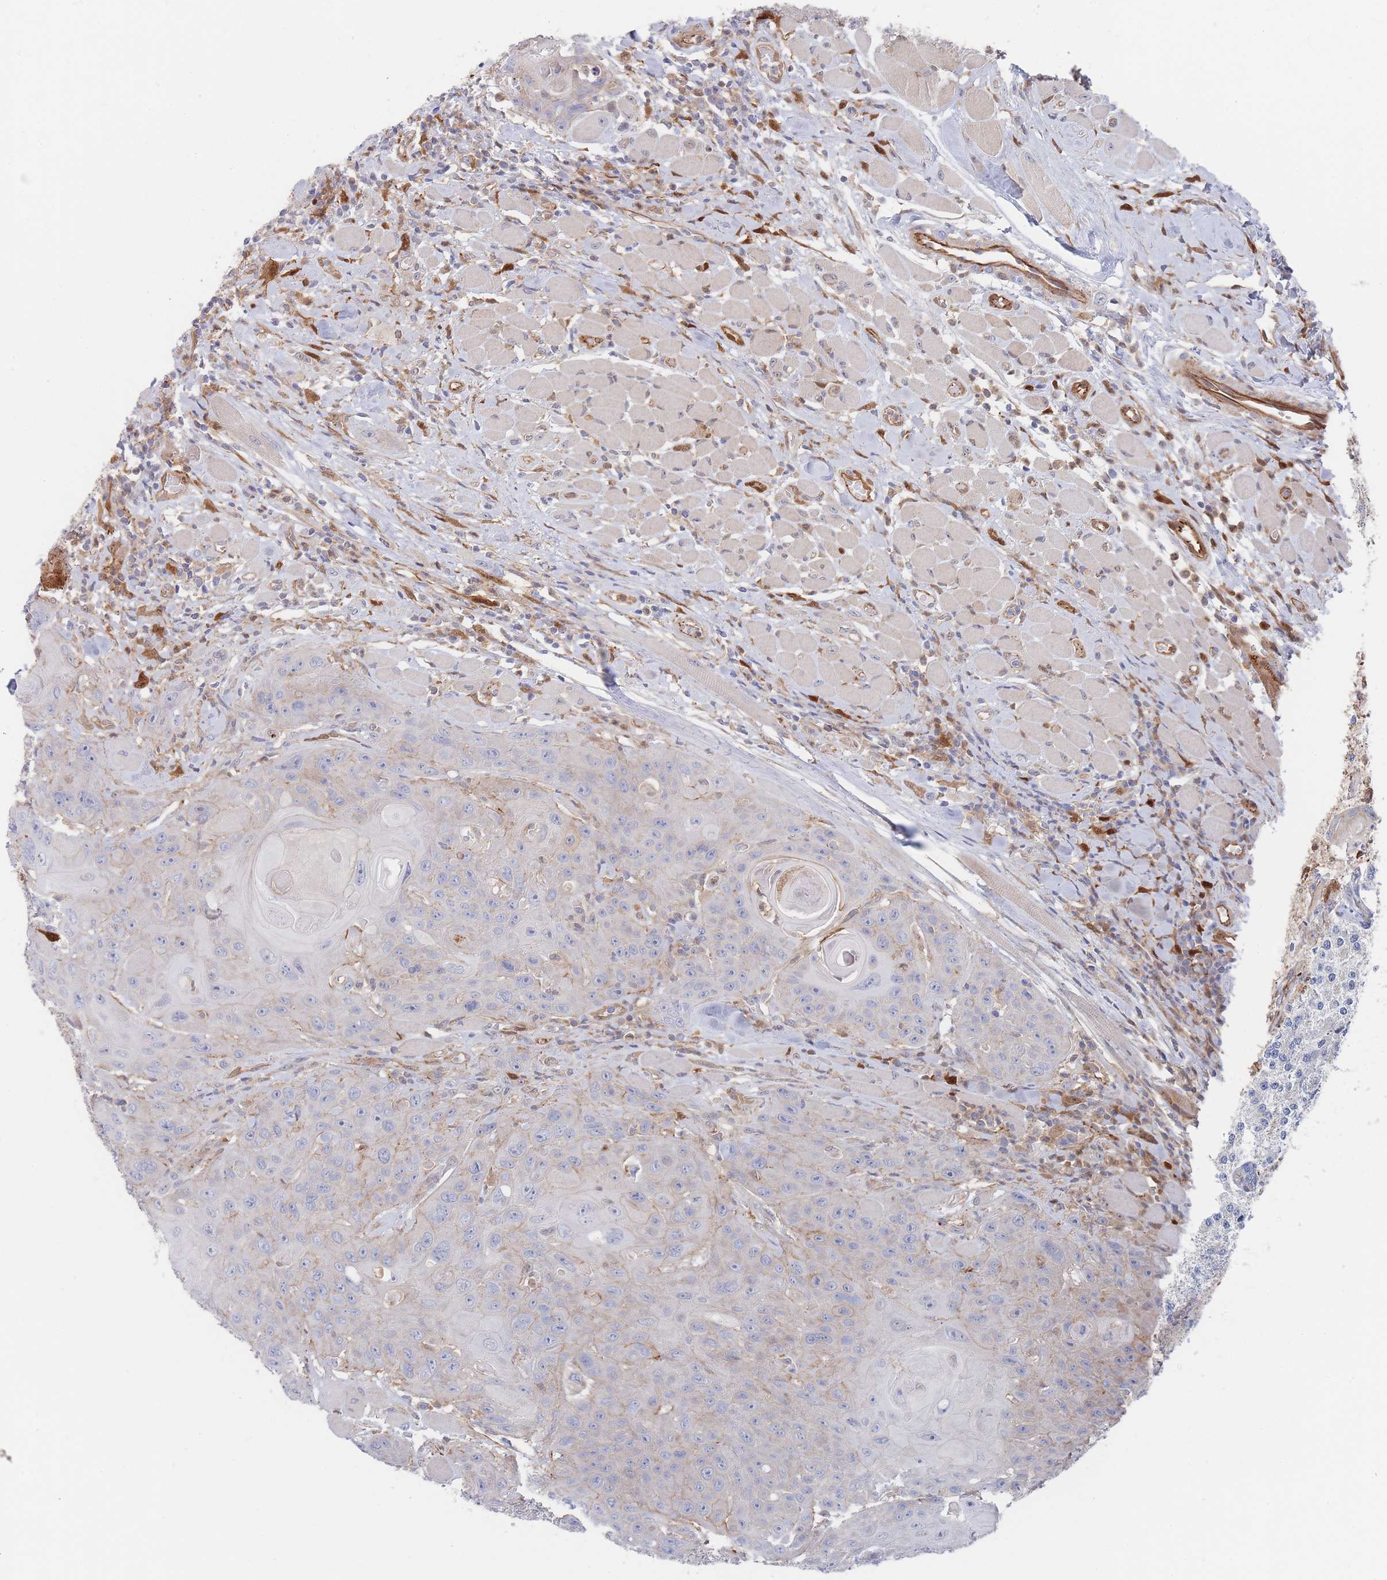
{"staining": {"intensity": "weak", "quantity": "<25%", "location": "cytoplasmic/membranous"}, "tissue": "head and neck cancer", "cell_type": "Tumor cells", "image_type": "cancer", "snomed": [{"axis": "morphology", "description": "Squamous cell carcinoma, NOS"}, {"axis": "topography", "description": "Head-Neck"}], "caption": "Immunohistochemistry of human squamous cell carcinoma (head and neck) demonstrates no positivity in tumor cells.", "gene": "G6PC1", "patient": {"sex": "female", "age": 59}}